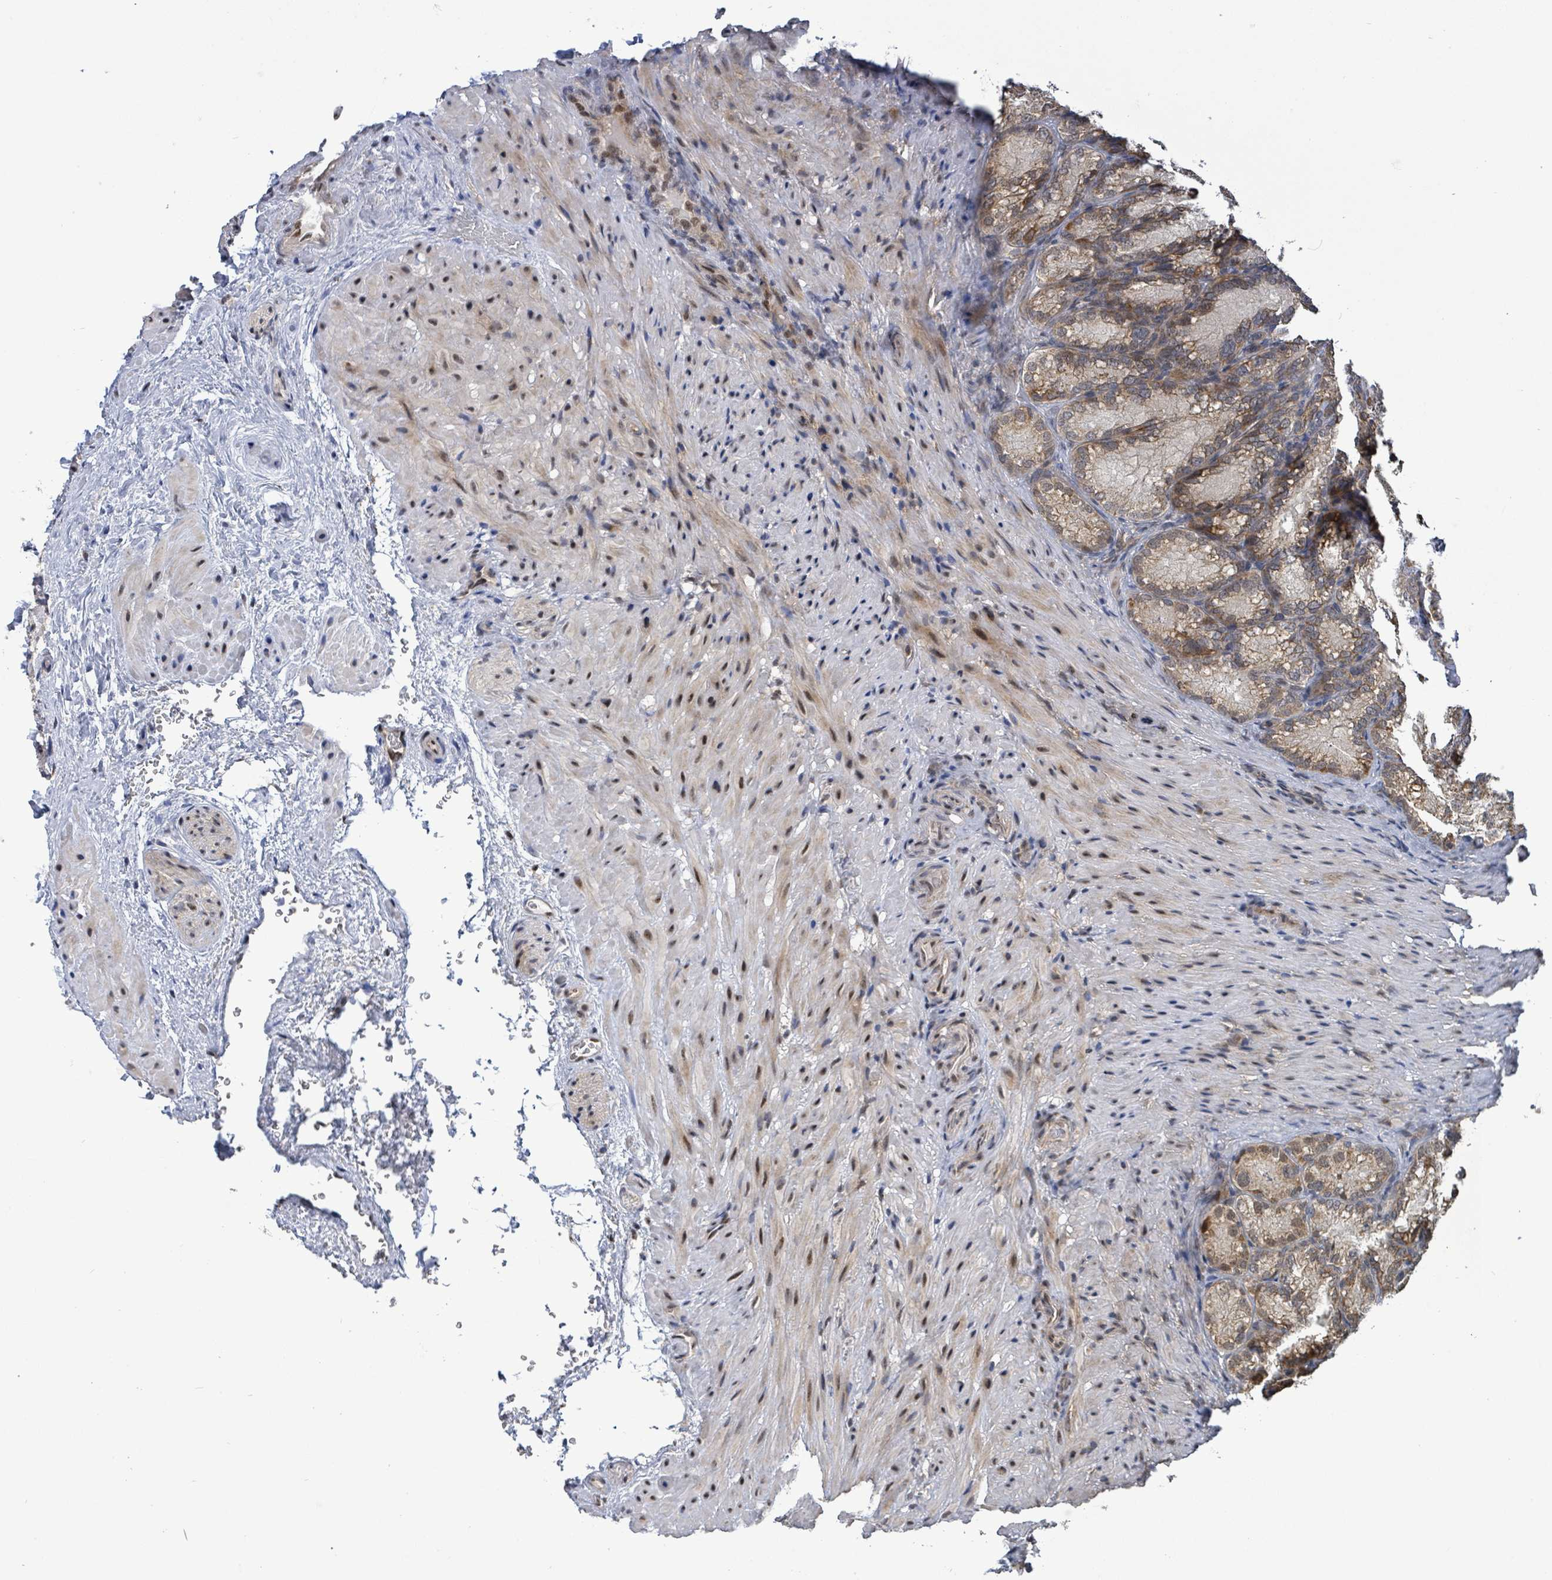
{"staining": {"intensity": "weak", "quantity": ">75%", "location": "cytoplasmic/membranous"}, "tissue": "seminal vesicle", "cell_type": "Glandular cells", "image_type": "normal", "snomed": [{"axis": "morphology", "description": "Normal tissue, NOS"}, {"axis": "topography", "description": "Seminal veicle"}], "caption": "The photomicrograph reveals a brown stain indicating the presence of a protein in the cytoplasmic/membranous of glandular cells in seminal vesicle.", "gene": "COQ6", "patient": {"sex": "male", "age": 58}}